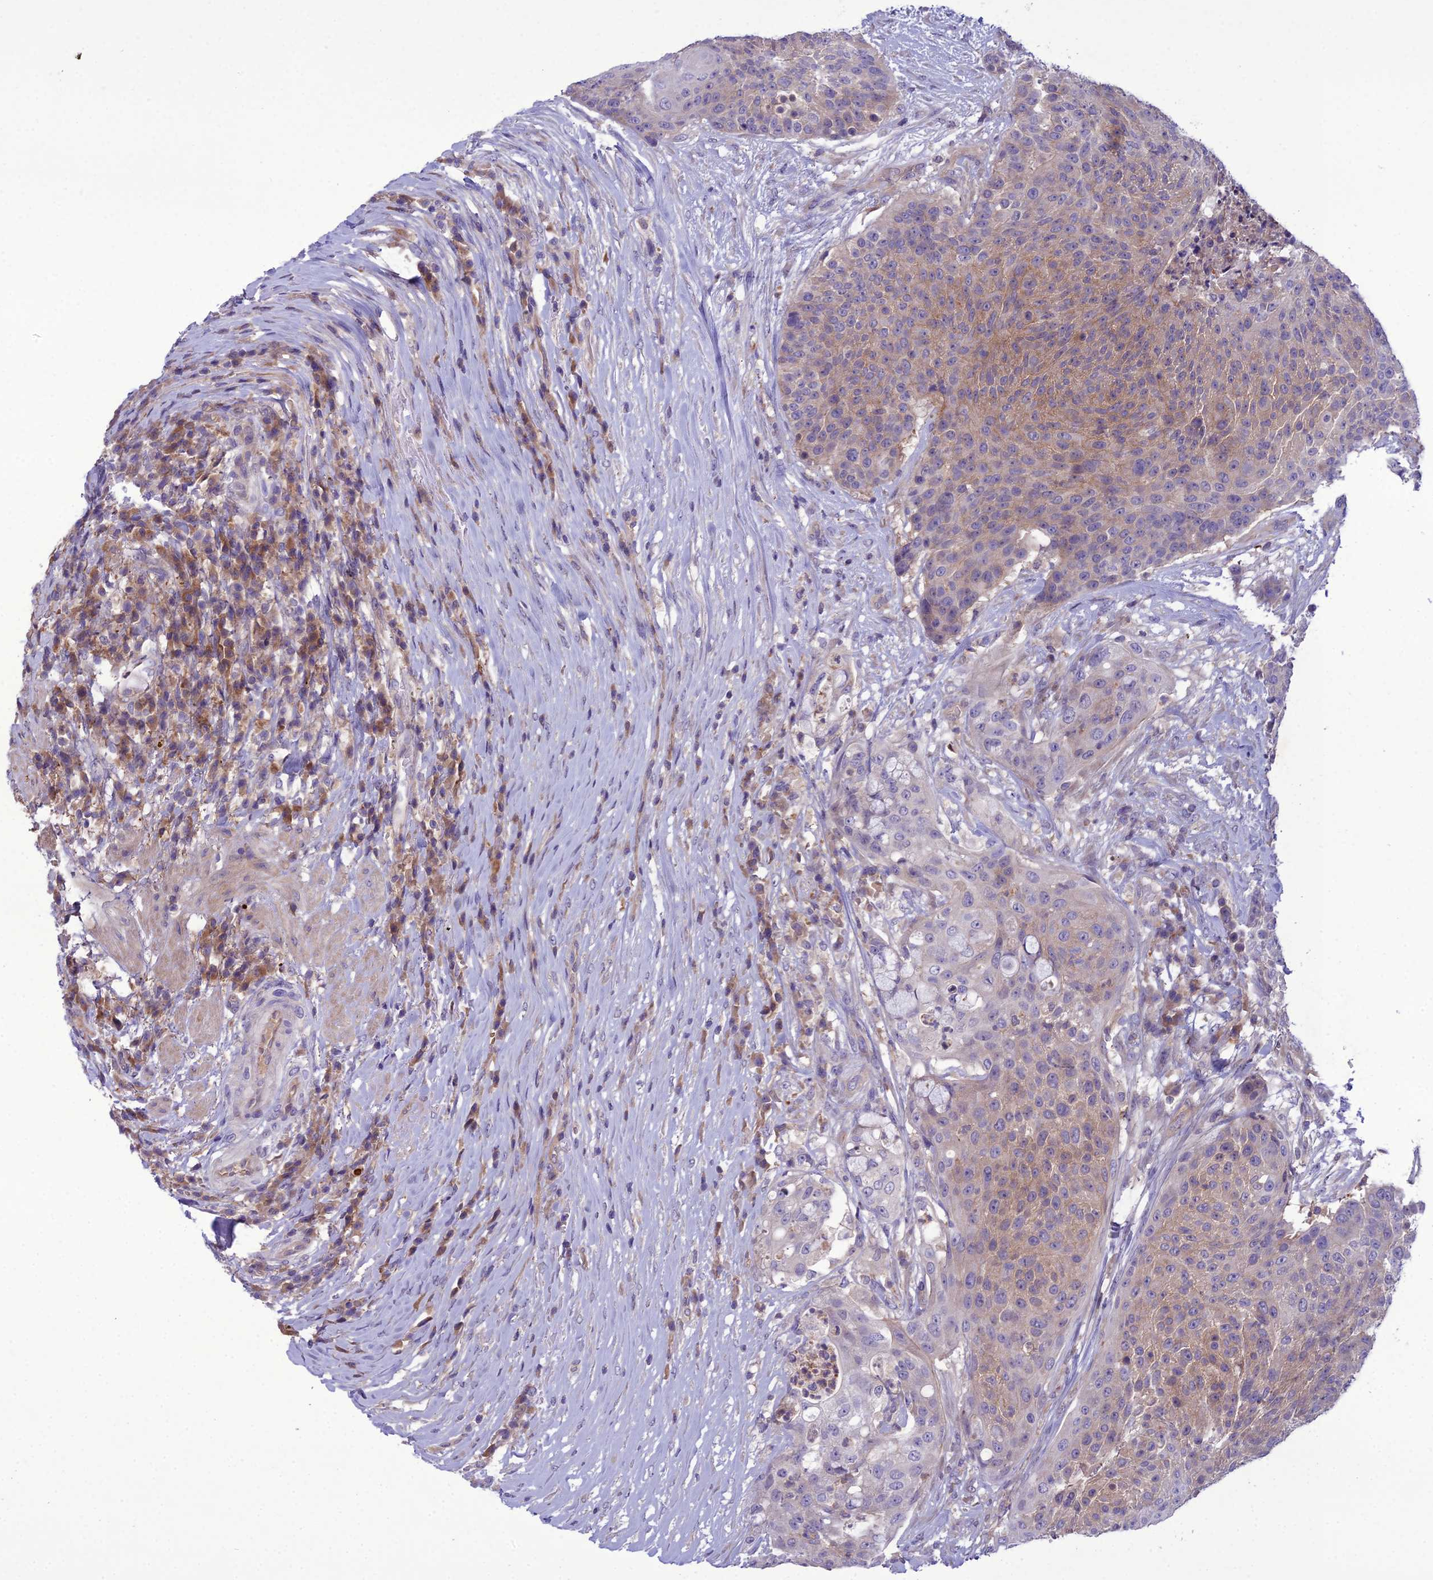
{"staining": {"intensity": "weak", "quantity": "25%-75%", "location": "cytoplasmic/membranous"}, "tissue": "urothelial cancer", "cell_type": "Tumor cells", "image_type": "cancer", "snomed": [{"axis": "morphology", "description": "Urothelial carcinoma, High grade"}, {"axis": "topography", "description": "Urinary bladder"}], "caption": "Approximately 25%-75% of tumor cells in human urothelial cancer exhibit weak cytoplasmic/membranous protein staining as visualized by brown immunohistochemical staining.", "gene": "GDF6", "patient": {"sex": "female", "age": 63}}